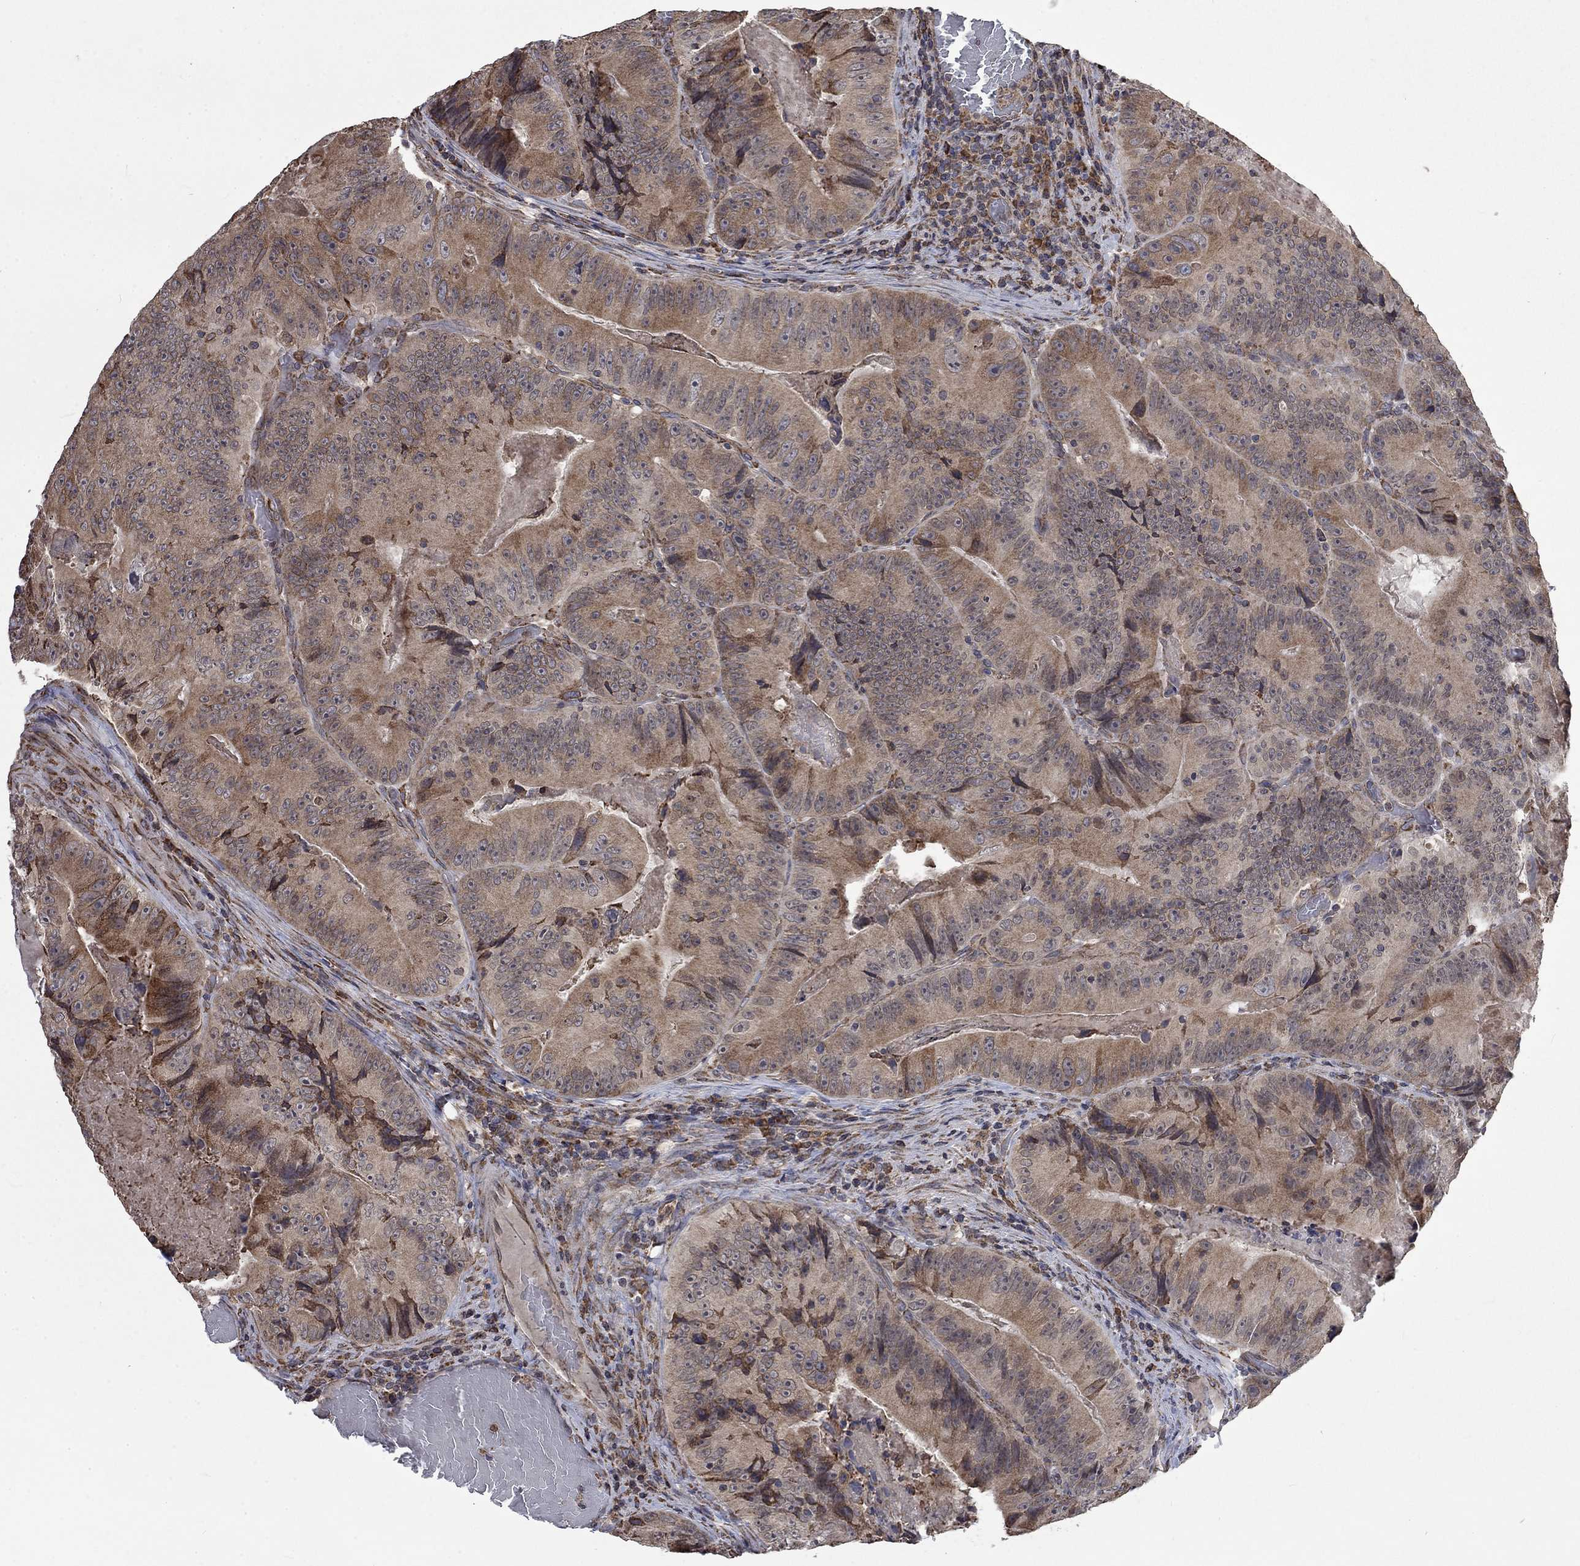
{"staining": {"intensity": "weak", "quantity": ">75%", "location": "cytoplasmic/membranous"}, "tissue": "colorectal cancer", "cell_type": "Tumor cells", "image_type": "cancer", "snomed": [{"axis": "morphology", "description": "Adenocarcinoma, NOS"}, {"axis": "topography", "description": "Colon"}], "caption": "This histopathology image reveals adenocarcinoma (colorectal) stained with immunohistochemistry to label a protein in brown. The cytoplasmic/membranous of tumor cells show weak positivity for the protein. Nuclei are counter-stained blue.", "gene": "ESRRA", "patient": {"sex": "female", "age": 86}}